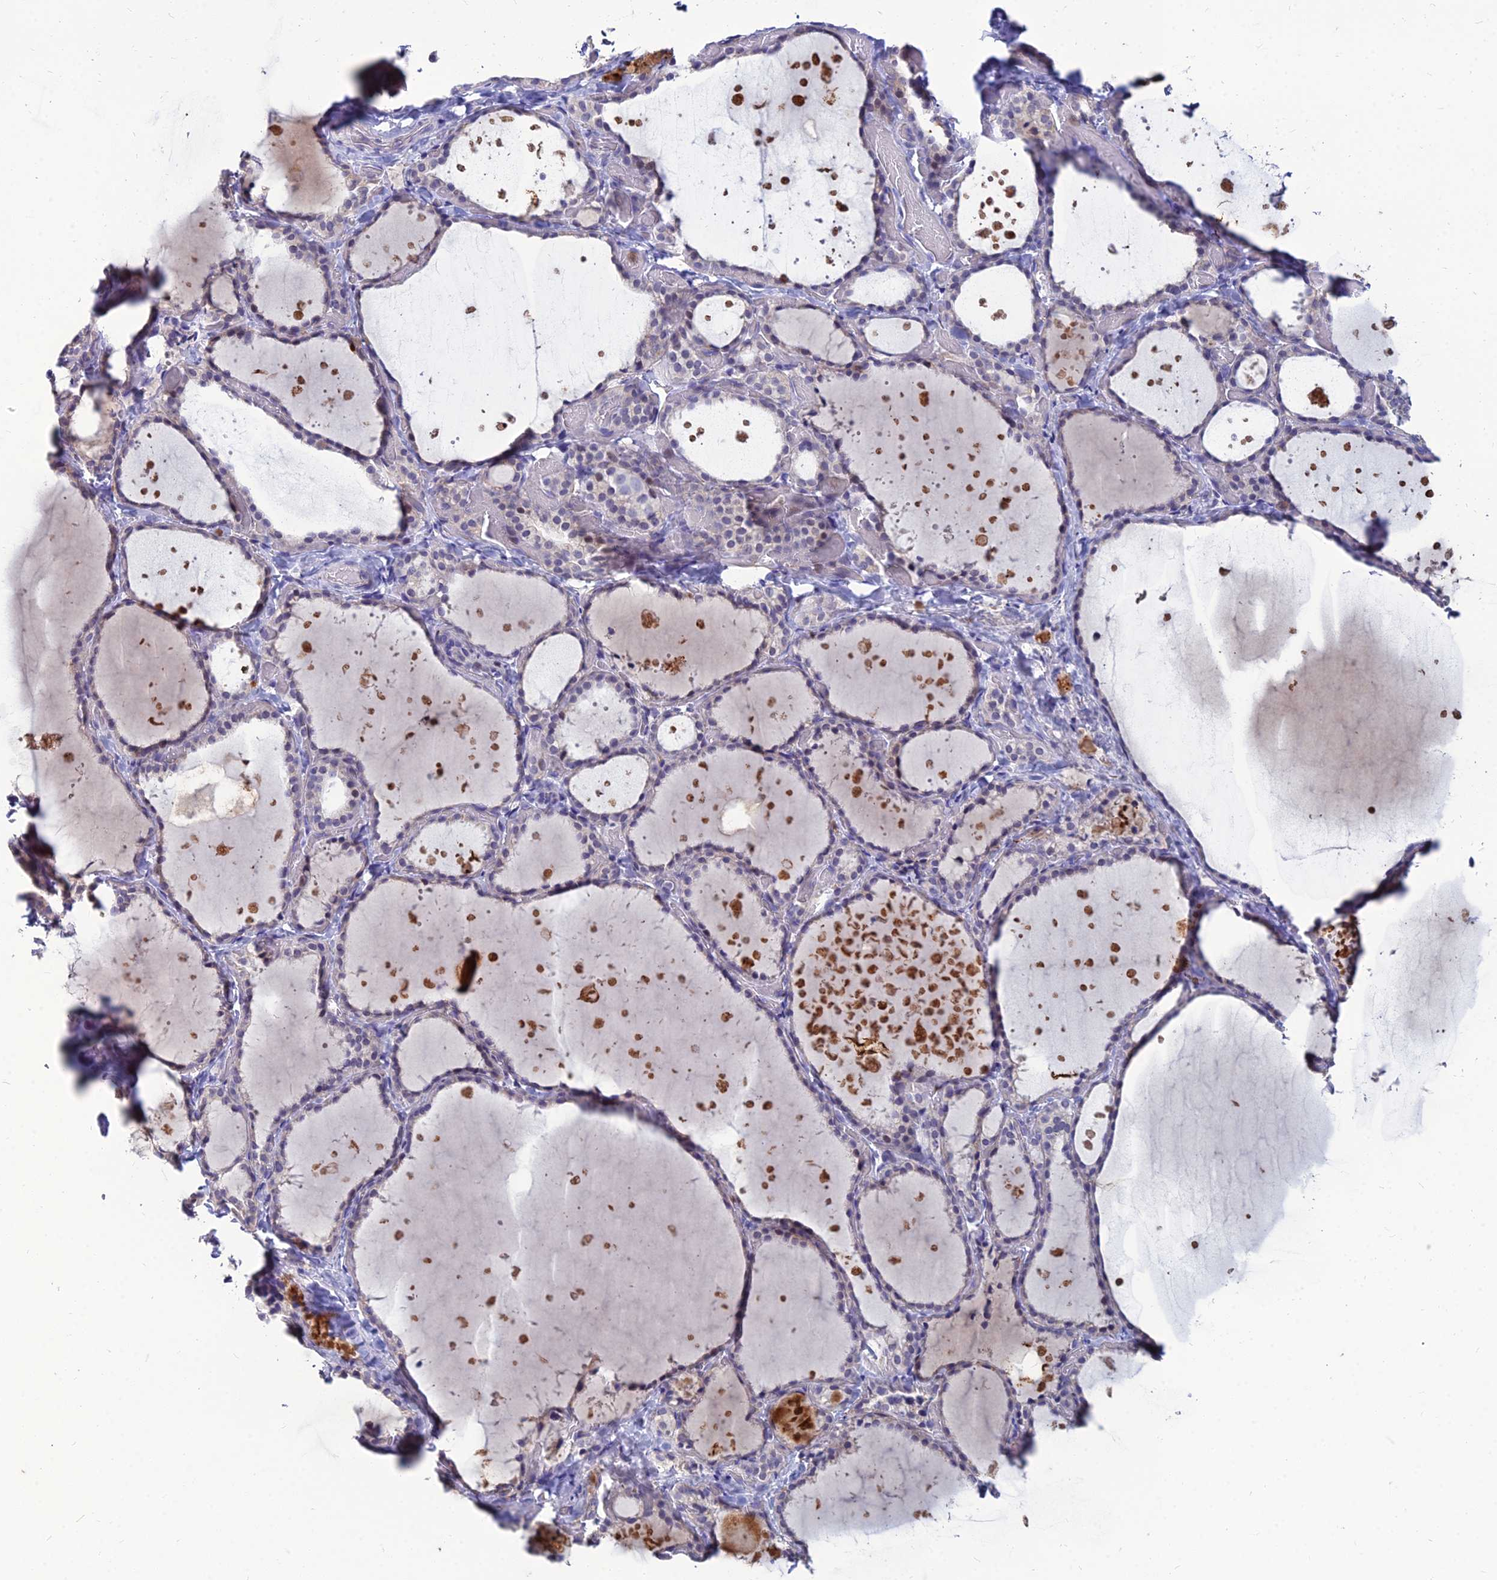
{"staining": {"intensity": "negative", "quantity": "none", "location": "none"}, "tissue": "thyroid gland", "cell_type": "Glandular cells", "image_type": "normal", "snomed": [{"axis": "morphology", "description": "Normal tissue, NOS"}, {"axis": "topography", "description": "Thyroid gland"}], "caption": "Unremarkable thyroid gland was stained to show a protein in brown. There is no significant staining in glandular cells. The staining is performed using DAB brown chromogen with nuclei counter-stained in using hematoxylin.", "gene": "GOLGA6A", "patient": {"sex": "female", "age": 44}}